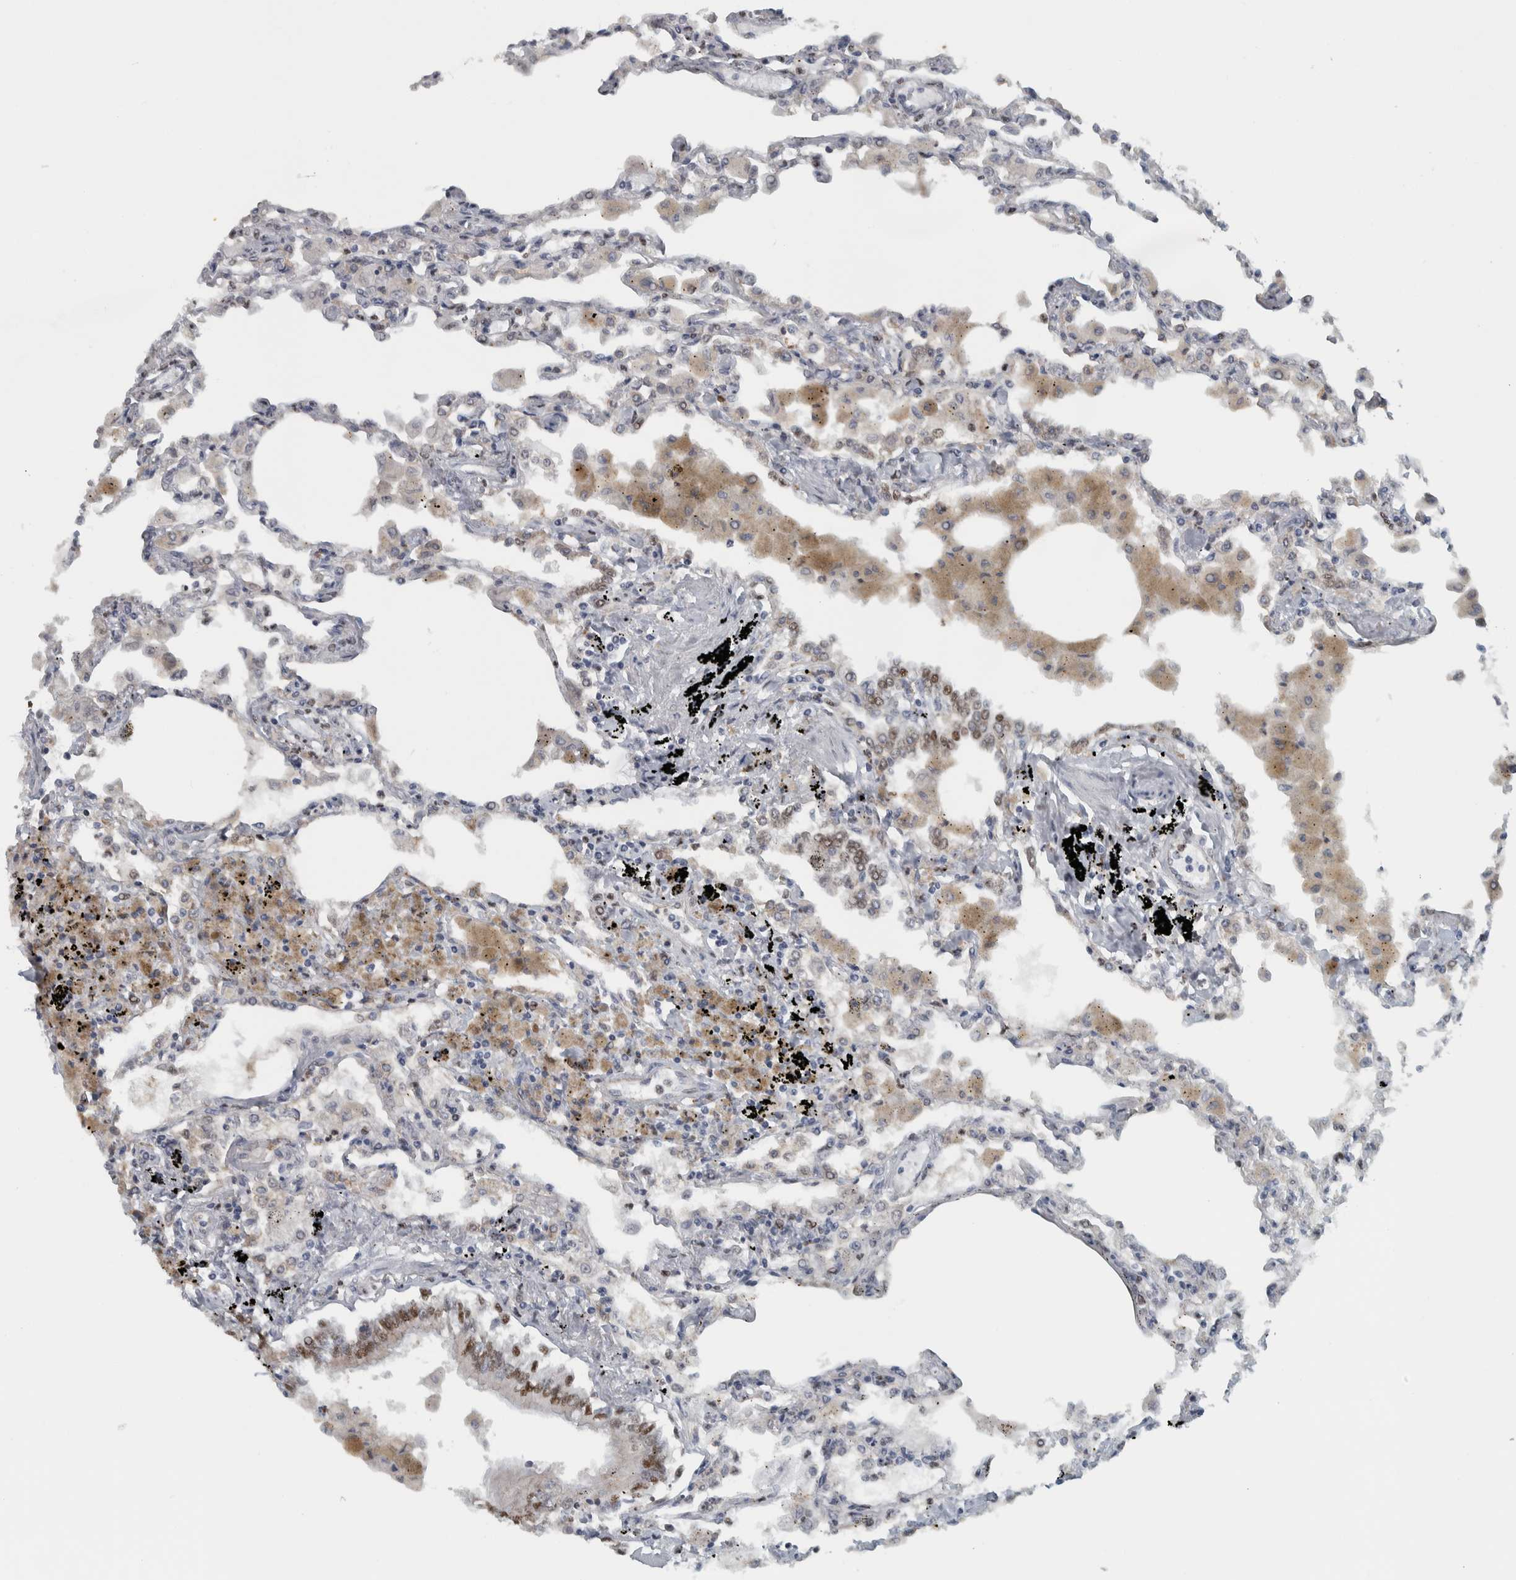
{"staining": {"intensity": "strong", "quantity": "25%-75%", "location": "nuclear"}, "tissue": "lung", "cell_type": "Alveolar cells", "image_type": "normal", "snomed": [{"axis": "morphology", "description": "Normal tissue, NOS"}, {"axis": "topography", "description": "Bronchus"}, {"axis": "topography", "description": "Lung"}], "caption": "DAB (3,3'-diaminobenzidine) immunohistochemical staining of unremarkable human lung exhibits strong nuclear protein staining in approximately 25%-75% of alveolar cells. The protein of interest is shown in brown color, while the nuclei are stained blue.", "gene": "ADPRM", "patient": {"sex": "female", "age": 49}}